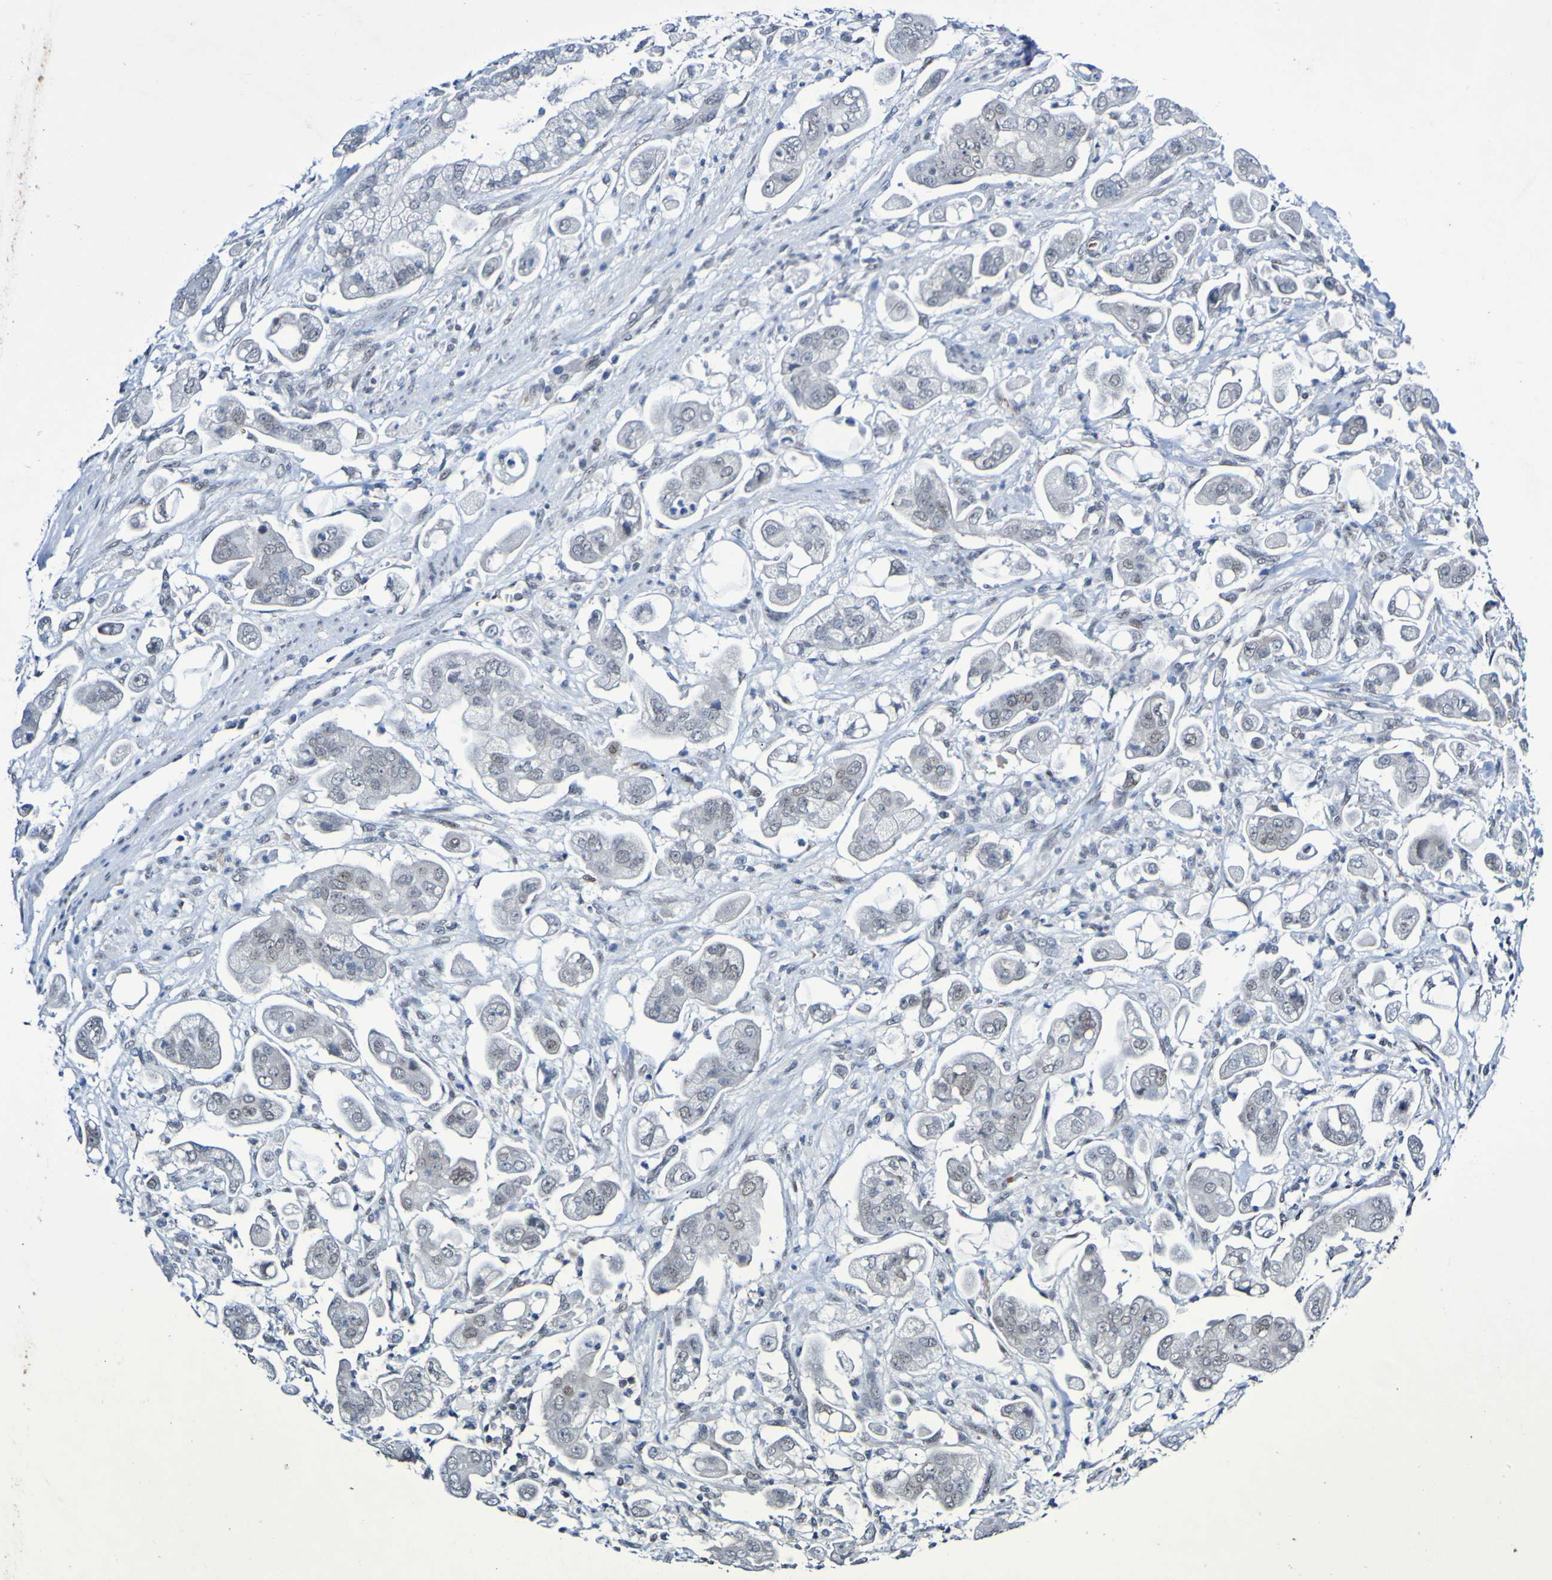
{"staining": {"intensity": "weak", "quantity": "<25%", "location": "nuclear"}, "tissue": "stomach cancer", "cell_type": "Tumor cells", "image_type": "cancer", "snomed": [{"axis": "morphology", "description": "Adenocarcinoma, NOS"}, {"axis": "topography", "description": "Stomach"}], "caption": "Immunohistochemistry histopathology image of stomach cancer stained for a protein (brown), which exhibits no positivity in tumor cells.", "gene": "PCGF1", "patient": {"sex": "male", "age": 62}}